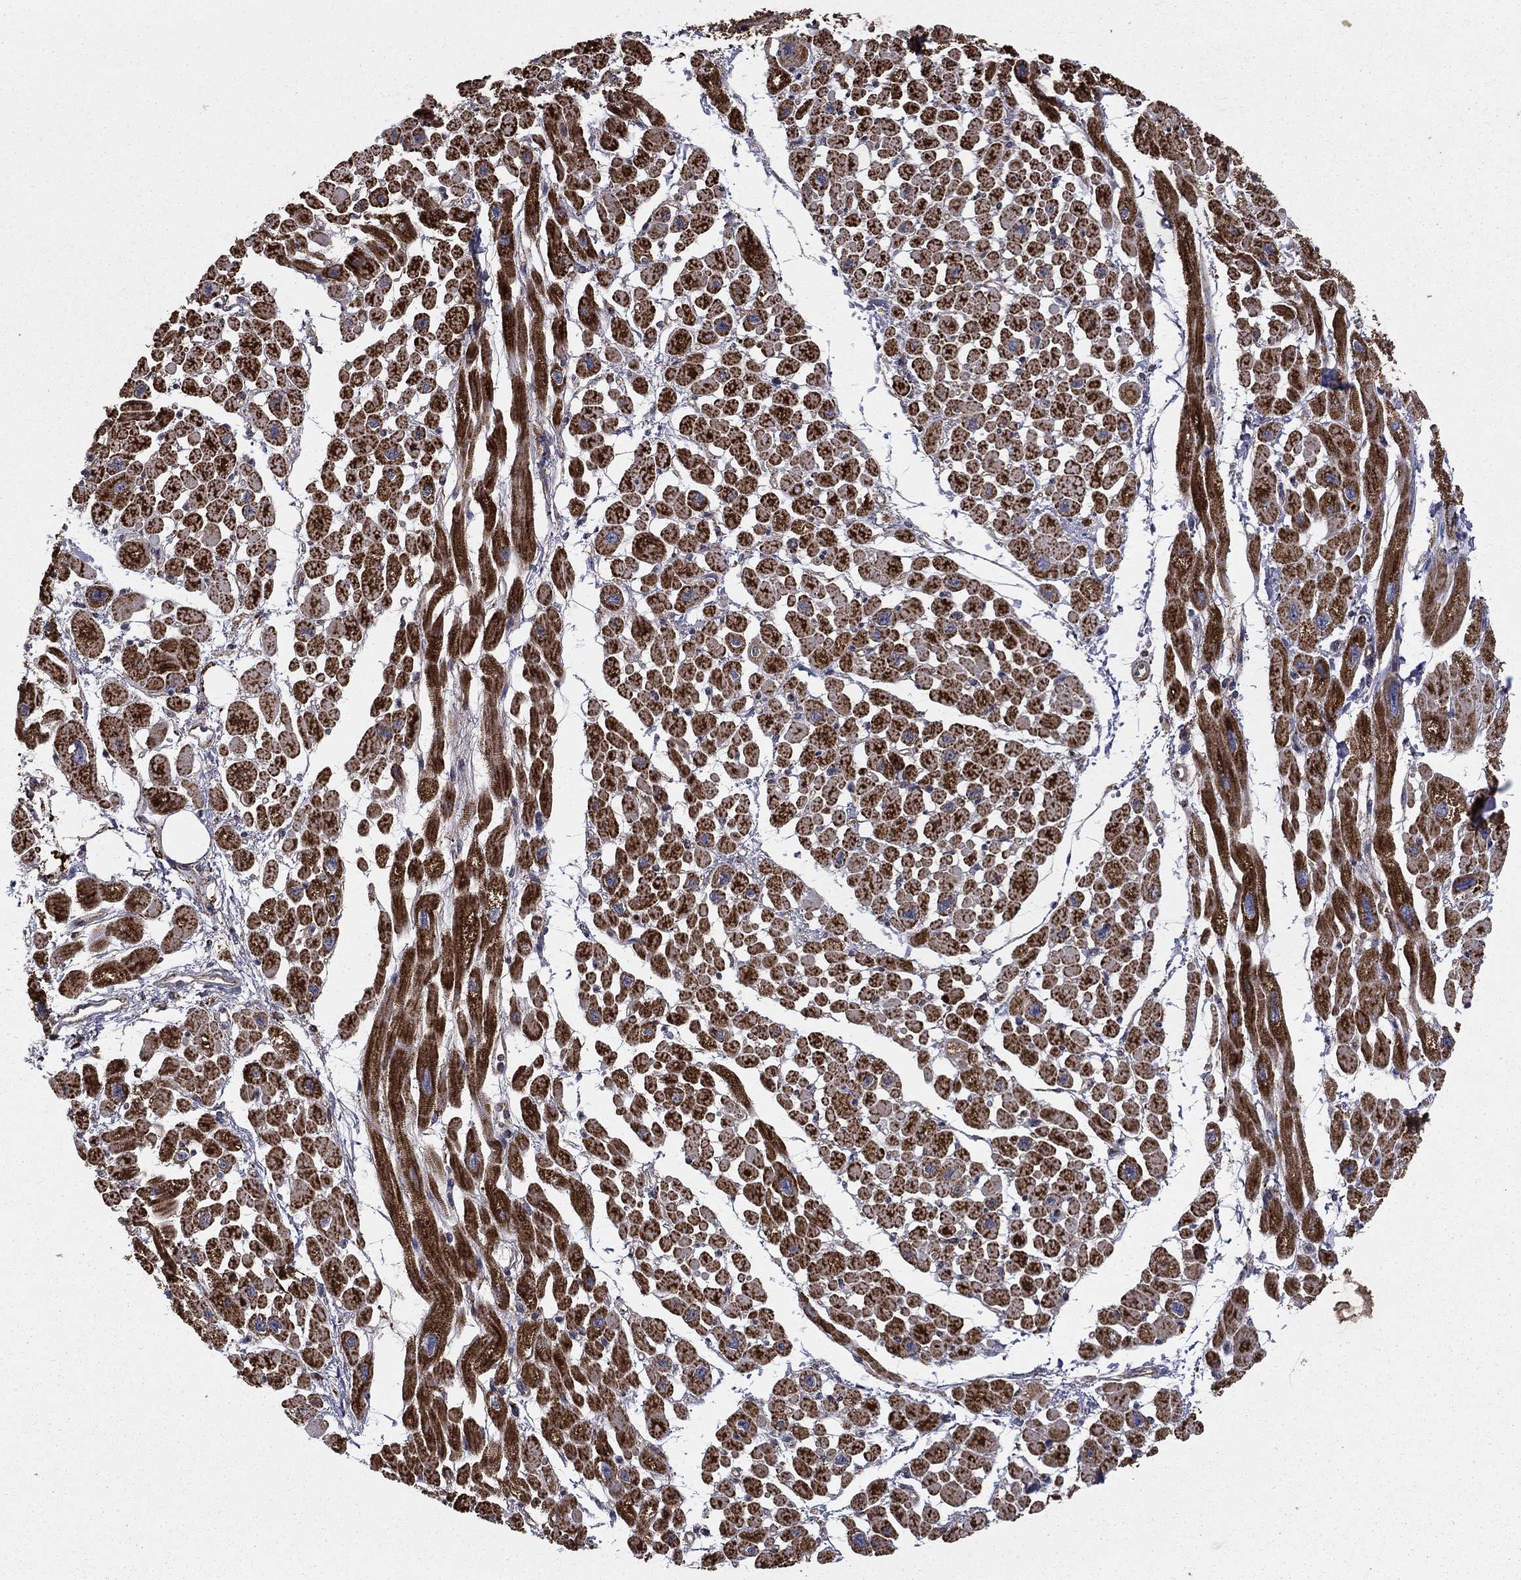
{"staining": {"intensity": "strong", "quantity": ">75%", "location": "cytoplasmic/membranous"}, "tissue": "heart muscle", "cell_type": "Cardiomyocytes", "image_type": "normal", "snomed": [{"axis": "morphology", "description": "Normal tissue, NOS"}, {"axis": "topography", "description": "Heart"}], "caption": "Protein expression analysis of benign human heart muscle reveals strong cytoplasmic/membranous staining in about >75% of cardiomyocytes. (DAB (3,3'-diaminobenzidine) IHC with brightfield microscopy, high magnification).", "gene": "GCSH", "patient": {"sex": "male", "age": 66}}